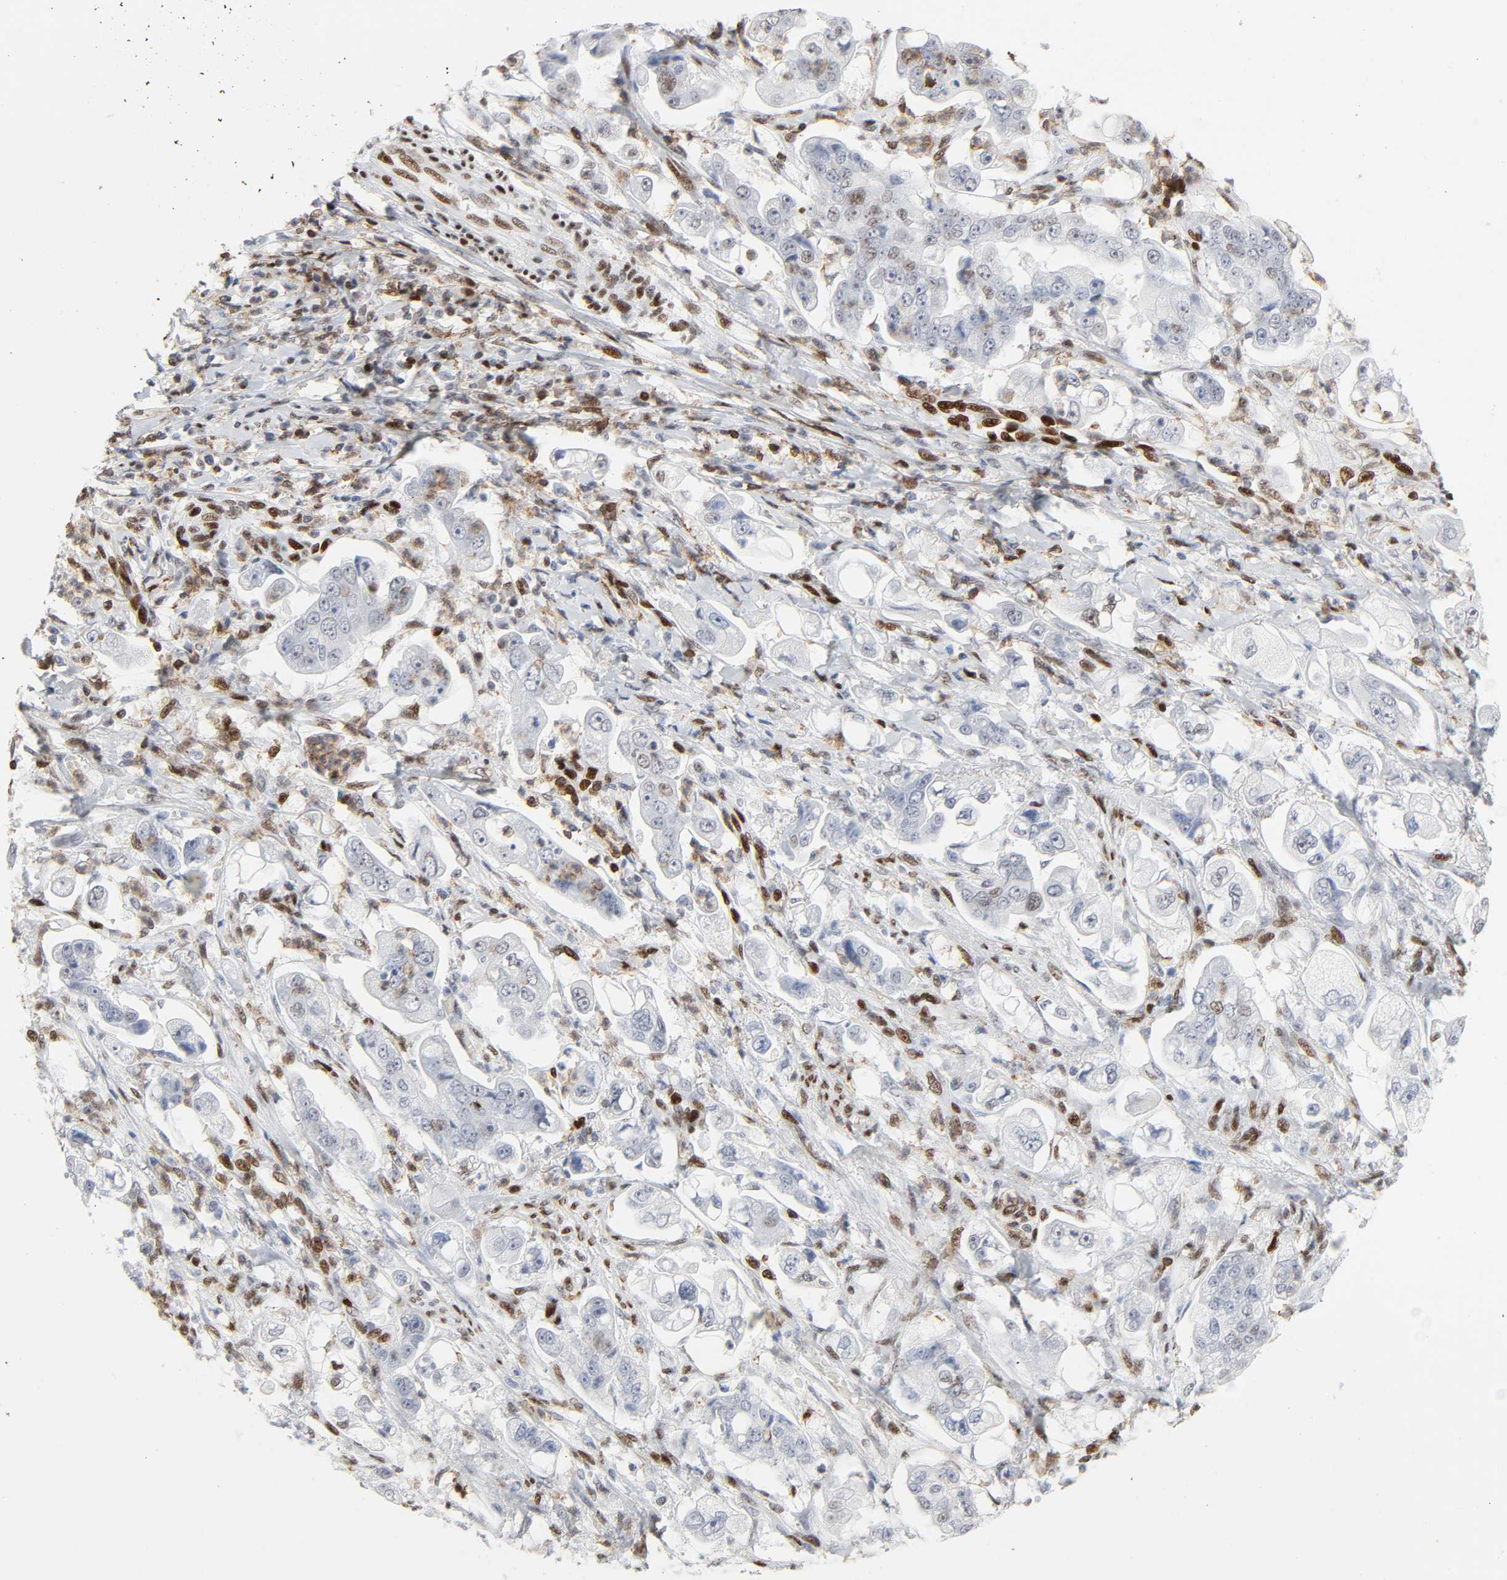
{"staining": {"intensity": "weak", "quantity": "25%-75%", "location": "nuclear"}, "tissue": "stomach cancer", "cell_type": "Tumor cells", "image_type": "cancer", "snomed": [{"axis": "morphology", "description": "Adenocarcinoma, NOS"}, {"axis": "topography", "description": "Stomach"}], "caption": "Adenocarcinoma (stomach) was stained to show a protein in brown. There is low levels of weak nuclear staining in approximately 25%-75% of tumor cells. The staining was performed using DAB to visualize the protein expression in brown, while the nuclei were stained in blue with hematoxylin (Magnification: 20x).", "gene": "WAS", "patient": {"sex": "male", "age": 62}}